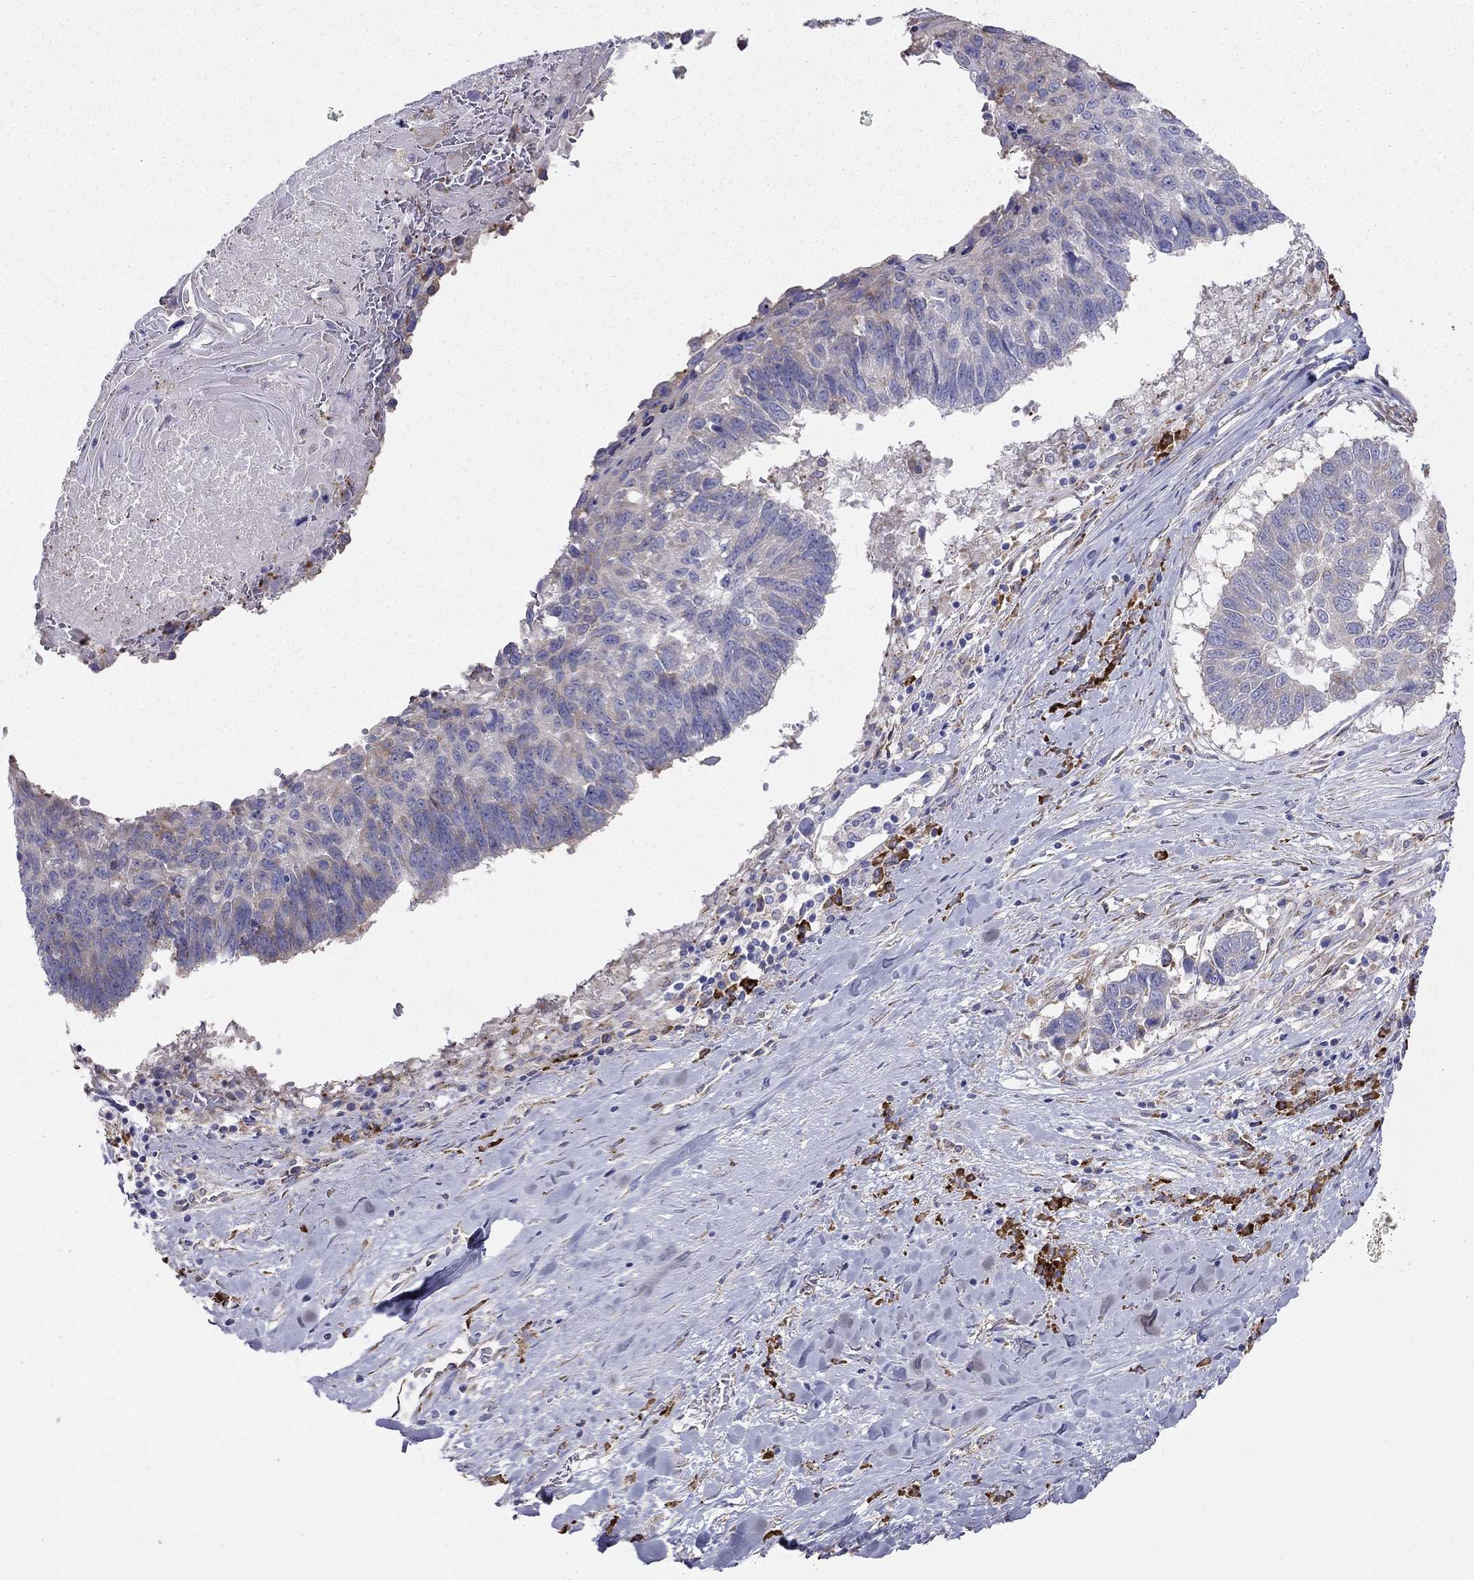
{"staining": {"intensity": "moderate", "quantity": "<25%", "location": "cytoplasmic/membranous"}, "tissue": "lung cancer", "cell_type": "Tumor cells", "image_type": "cancer", "snomed": [{"axis": "morphology", "description": "Squamous cell carcinoma, NOS"}, {"axis": "topography", "description": "Lung"}], "caption": "IHC of squamous cell carcinoma (lung) reveals low levels of moderate cytoplasmic/membranous positivity in about <25% of tumor cells. Immunohistochemistry stains the protein in brown and the nuclei are stained blue.", "gene": "LONRF2", "patient": {"sex": "male", "age": 73}}